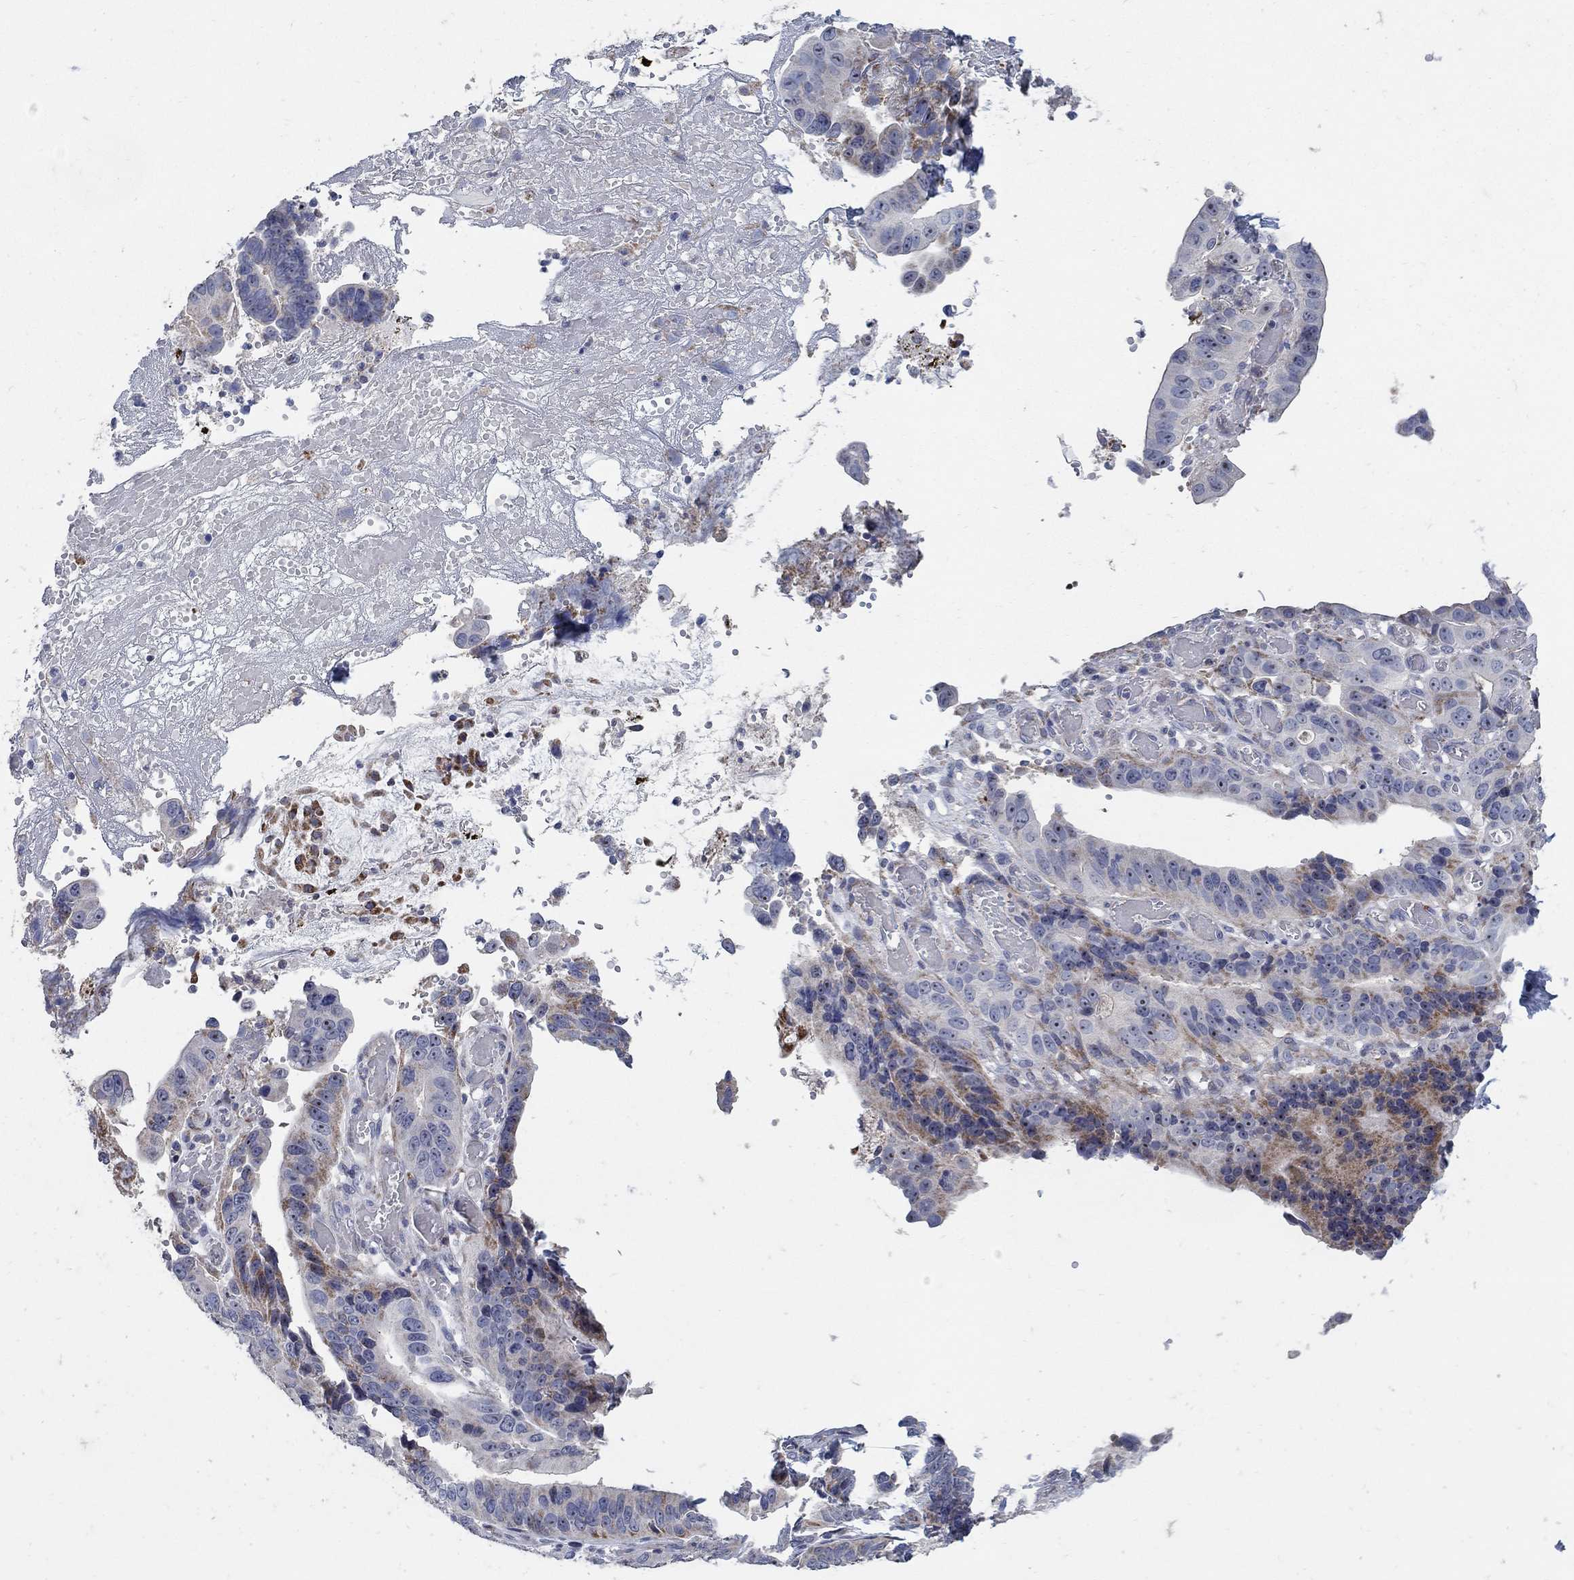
{"staining": {"intensity": "moderate", "quantity": "<25%", "location": "cytoplasmic/membranous"}, "tissue": "stomach cancer", "cell_type": "Tumor cells", "image_type": "cancer", "snomed": [{"axis": "morphology", "description": "Adenocarcinoma, NOS"}, {"axis": "topography", "description": "Stomach"}], "caption": "Tumor cells show moderate cytoplasmic/membranous expression in approximately <25% of cells in stomach cancer (adenocarcinoma).", "gene": "HMX2", "patient": {"sex": "male", "age": 84}}